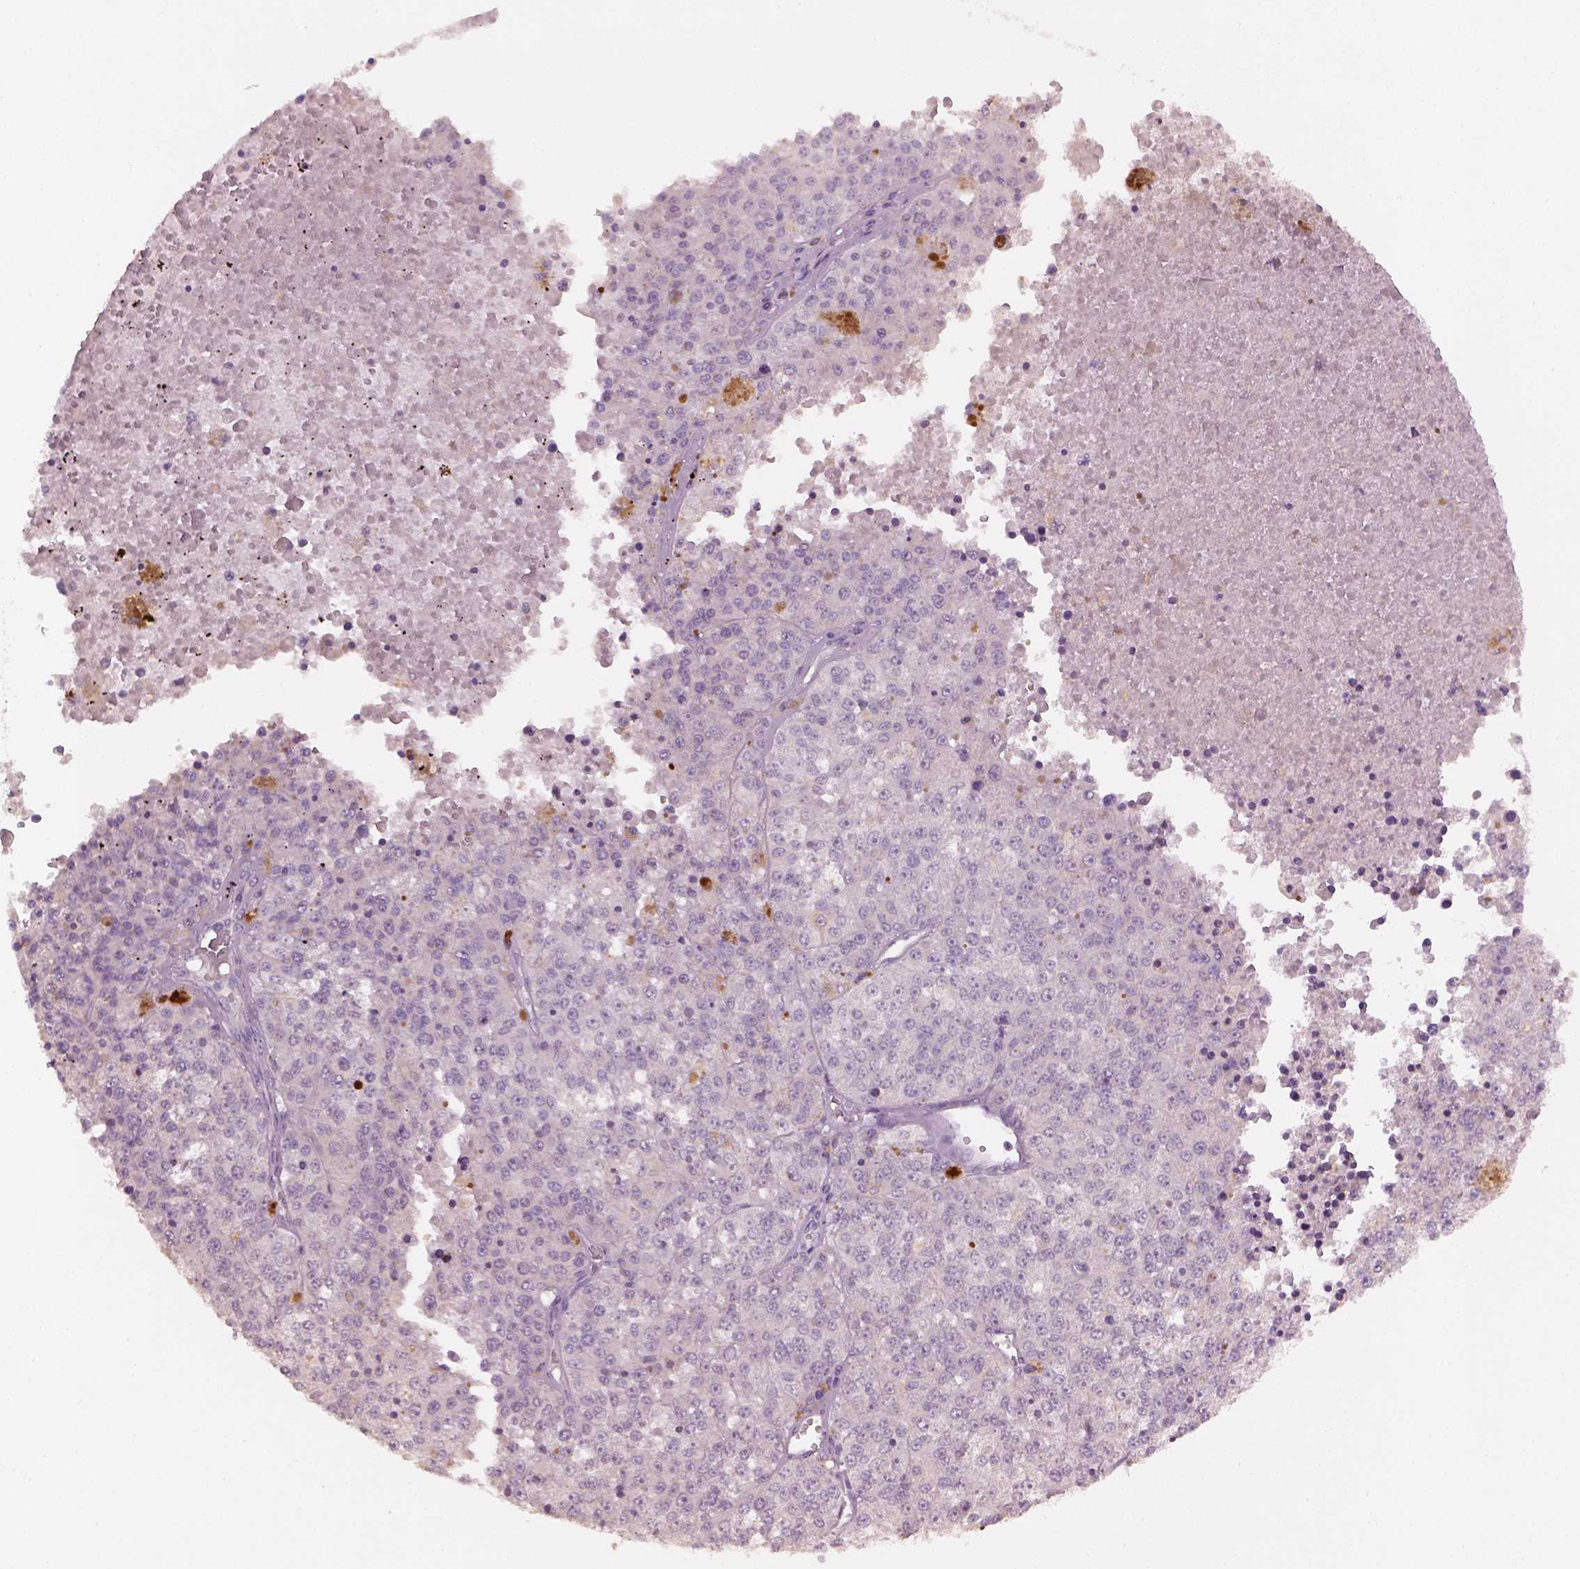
{"staining": {"intensity": "negative", "quantity": "none", "location": "none"}, "tissue": "melanoma", "cell_type": "Tumor cells", "image_type": "cancer", "snomed": [{"axis": "morphology", "description": "Malignant melanoma, Metastatic site"}, {"axis": "topography", "description": "Lymph node"}], "caption": "This is a histopathology image of immunohistochemistry (IHC) staining of melanoma, which shows no expression in tumor cells.", "gene": "KCNIP3", "patient": {"sex": "female", "age": 64}}